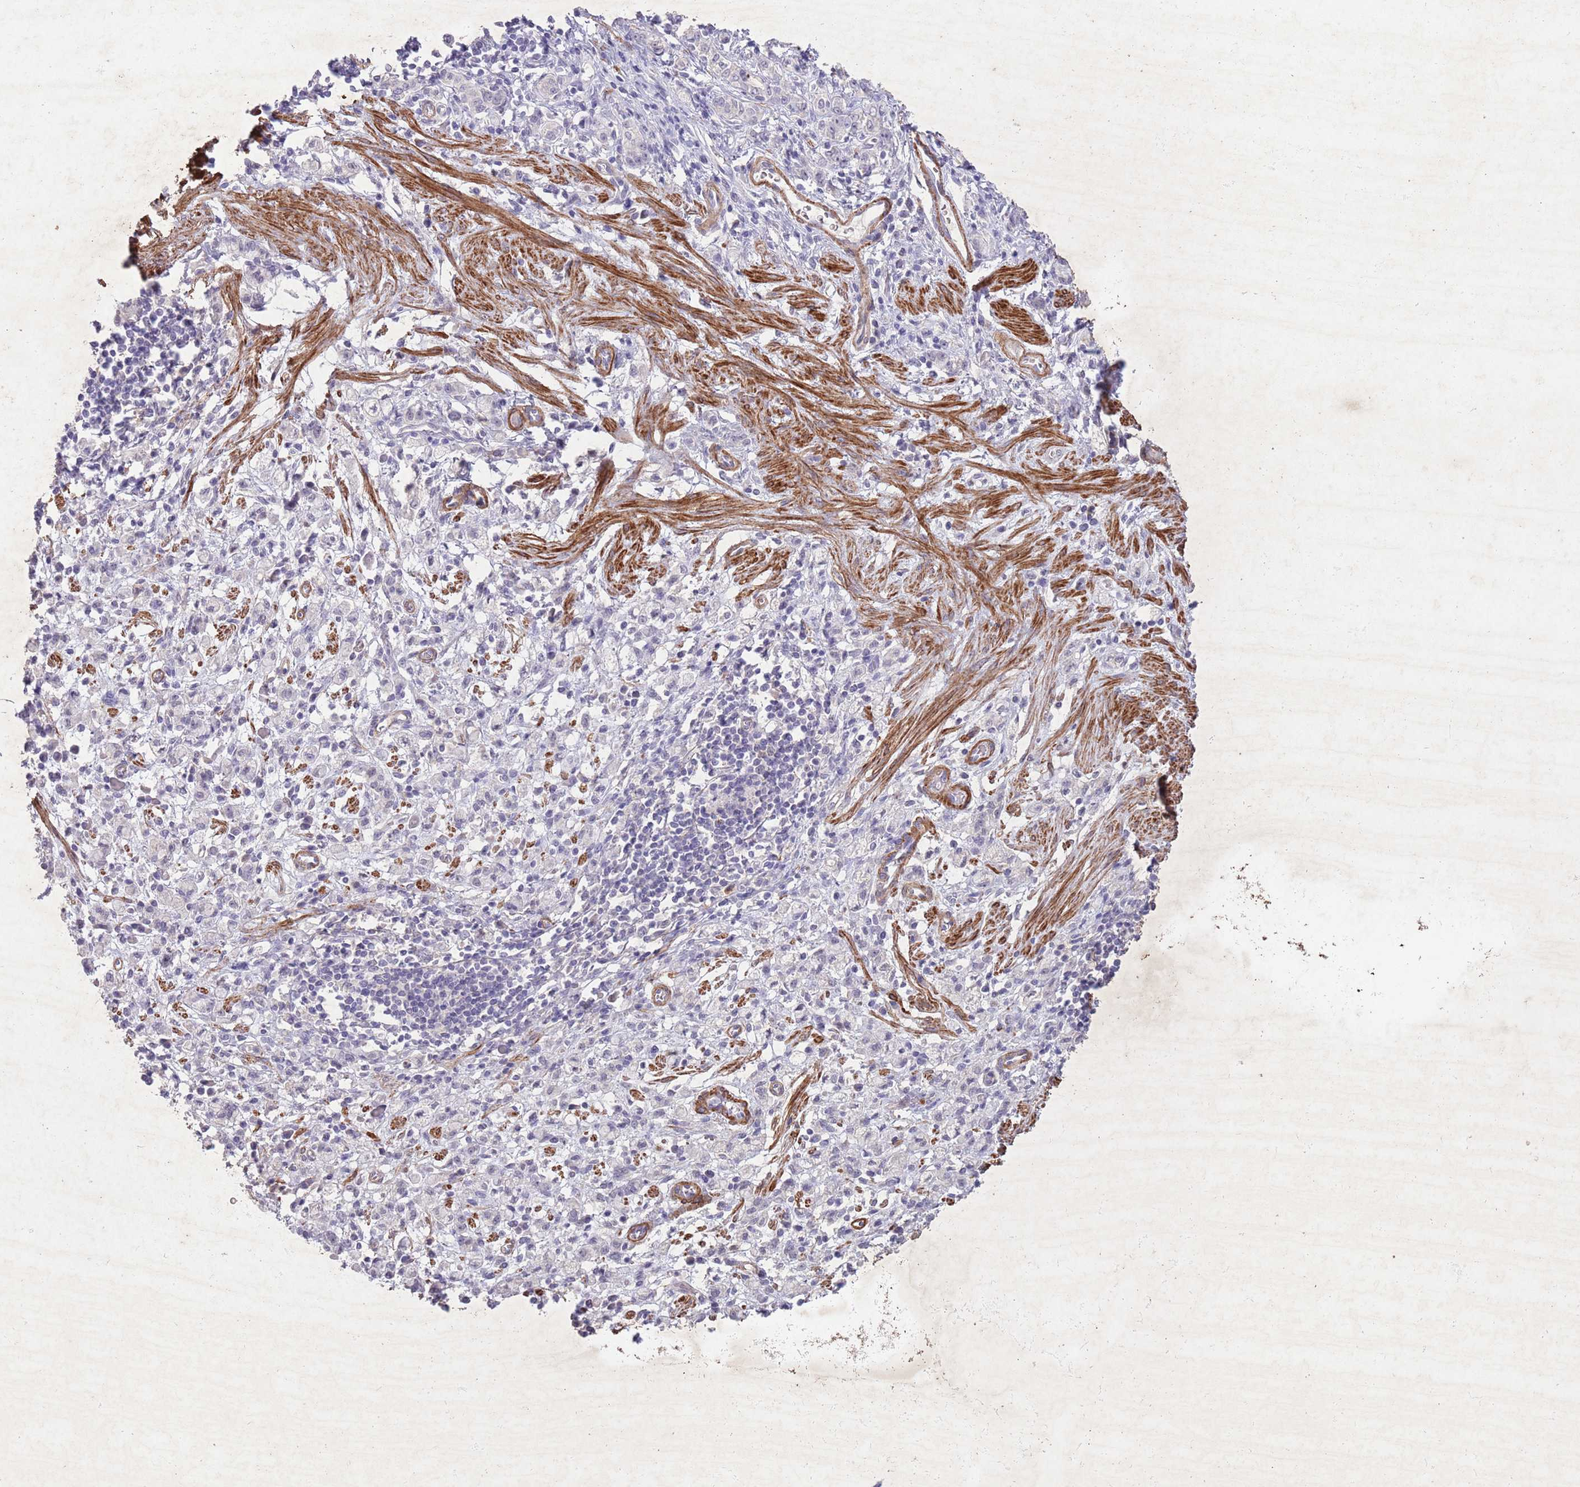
{"staining": {"intensity": "negative", "quantity": "none", "location": "none"}, "tissue": "stomach cancer", "cell_type": "Tumor cells", "image_type": "cancer", "snomed": [{"axis": "morphology", "description": "Adenocarcinoma, NOS"}, {"axis": "topography", "description": "Stomach"}], "caption": "Human stomach cancer stained for a protein using immunohistochemistry (IHC) demonstrates no expression in tumor cells.", "gene": "CCNI", "patient": {"sex": "male", "age": 77}}